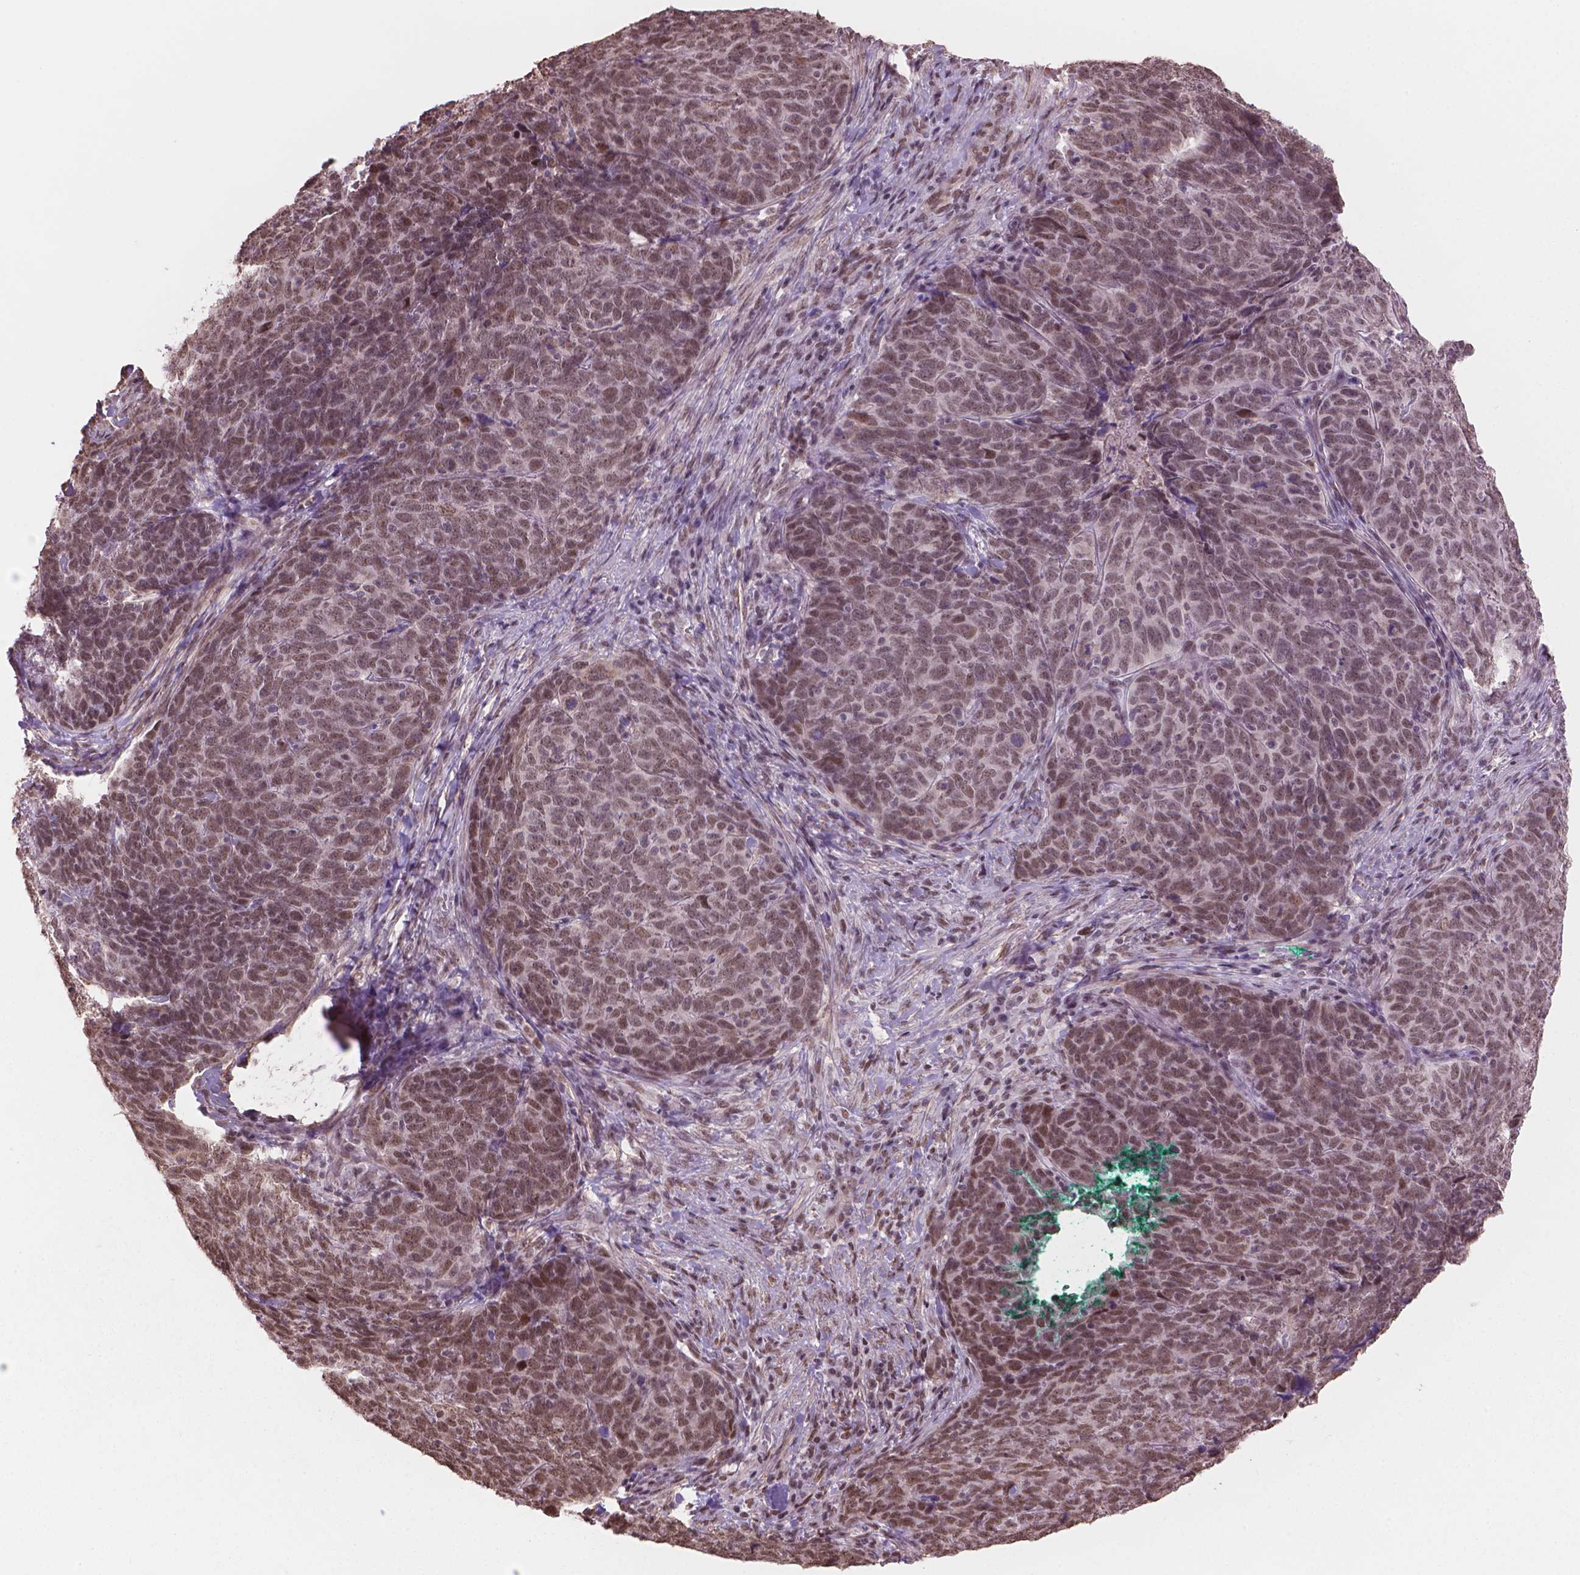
{"staining": {"intensity": "weak", "quantity": "25%-75%", "location": "nuclear"}, "tissue": "skin cancer", "cell_type": "Tumor cells", "image_type": "cancer", "snomed": [{"axis": "morphology", "description": "Squamous cell carcinoma, NOS"}, {"axis": "topography", "description": "Skin"}, {"axis": "topography", "description": "Anal"}], "caption": "Immunohistochemistry (IHC) (DAB) staining of human skin cancer (squamous cell carcinoma) displays weak nuclear protein expression in approximately 25%-75% of tumor cells.", "gene": "HOXD4", "patient": {"sex": "female", "age": 51}}